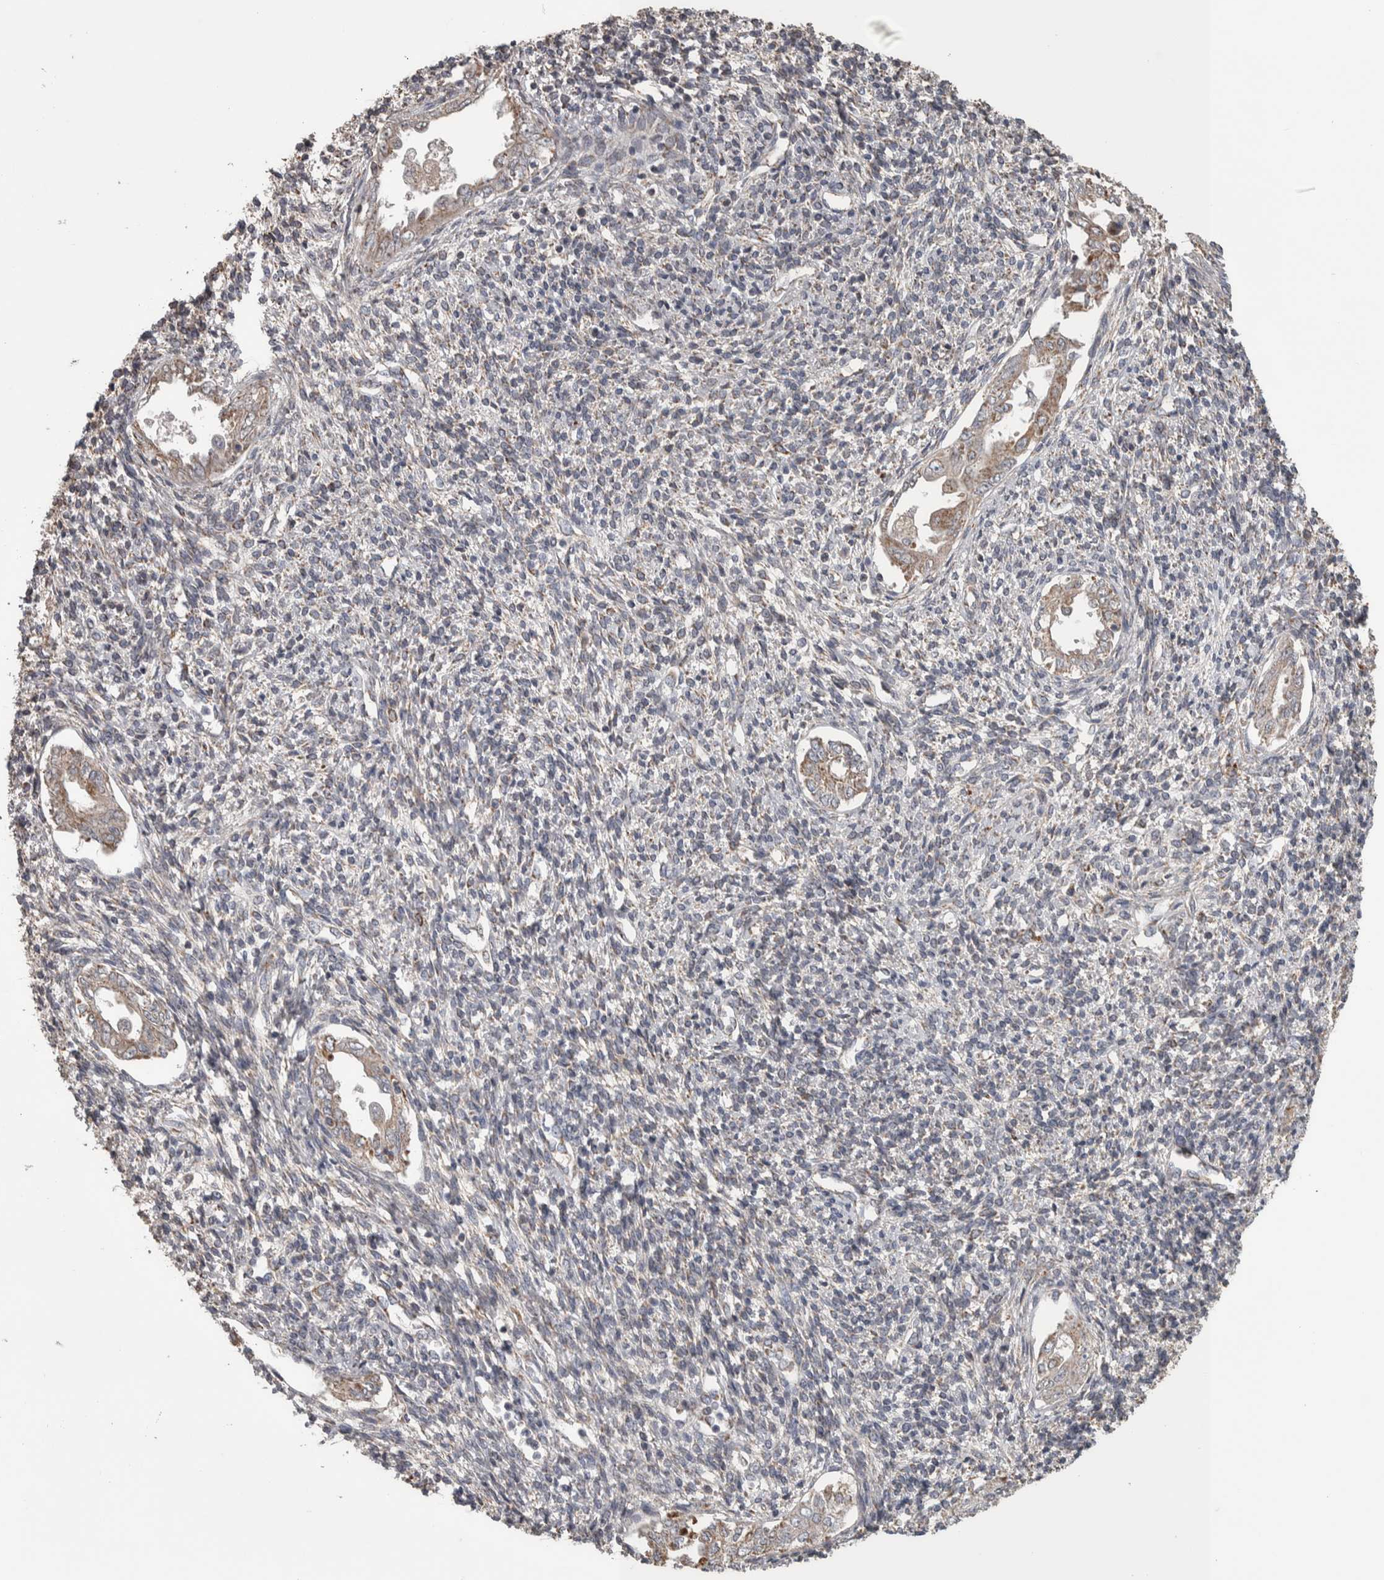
{"staining": {"intensity": "weak", "quantity": "25%-75%", "location": "cytoplasmic/membranous"}, "tissue": "endometrium", "cell_type": "Cells in endometrial stroma", "image_type": "normal", "snomed": [{"axis": "morphology", "description": "Normal tissue, NOS"}, {"axis": "topography", "description": "Endometrium"}], "caption": "Immunohistochemistry (IHC) micrograph of normal human endometrium stained for a protein (brown), which reveals low levels of weak cytoplasmic/membranous staining in approximately 25%-75% of cells in endometrial stroma.", "gene": "SCO1", "patient": {"sex": "female", "age": 66}}